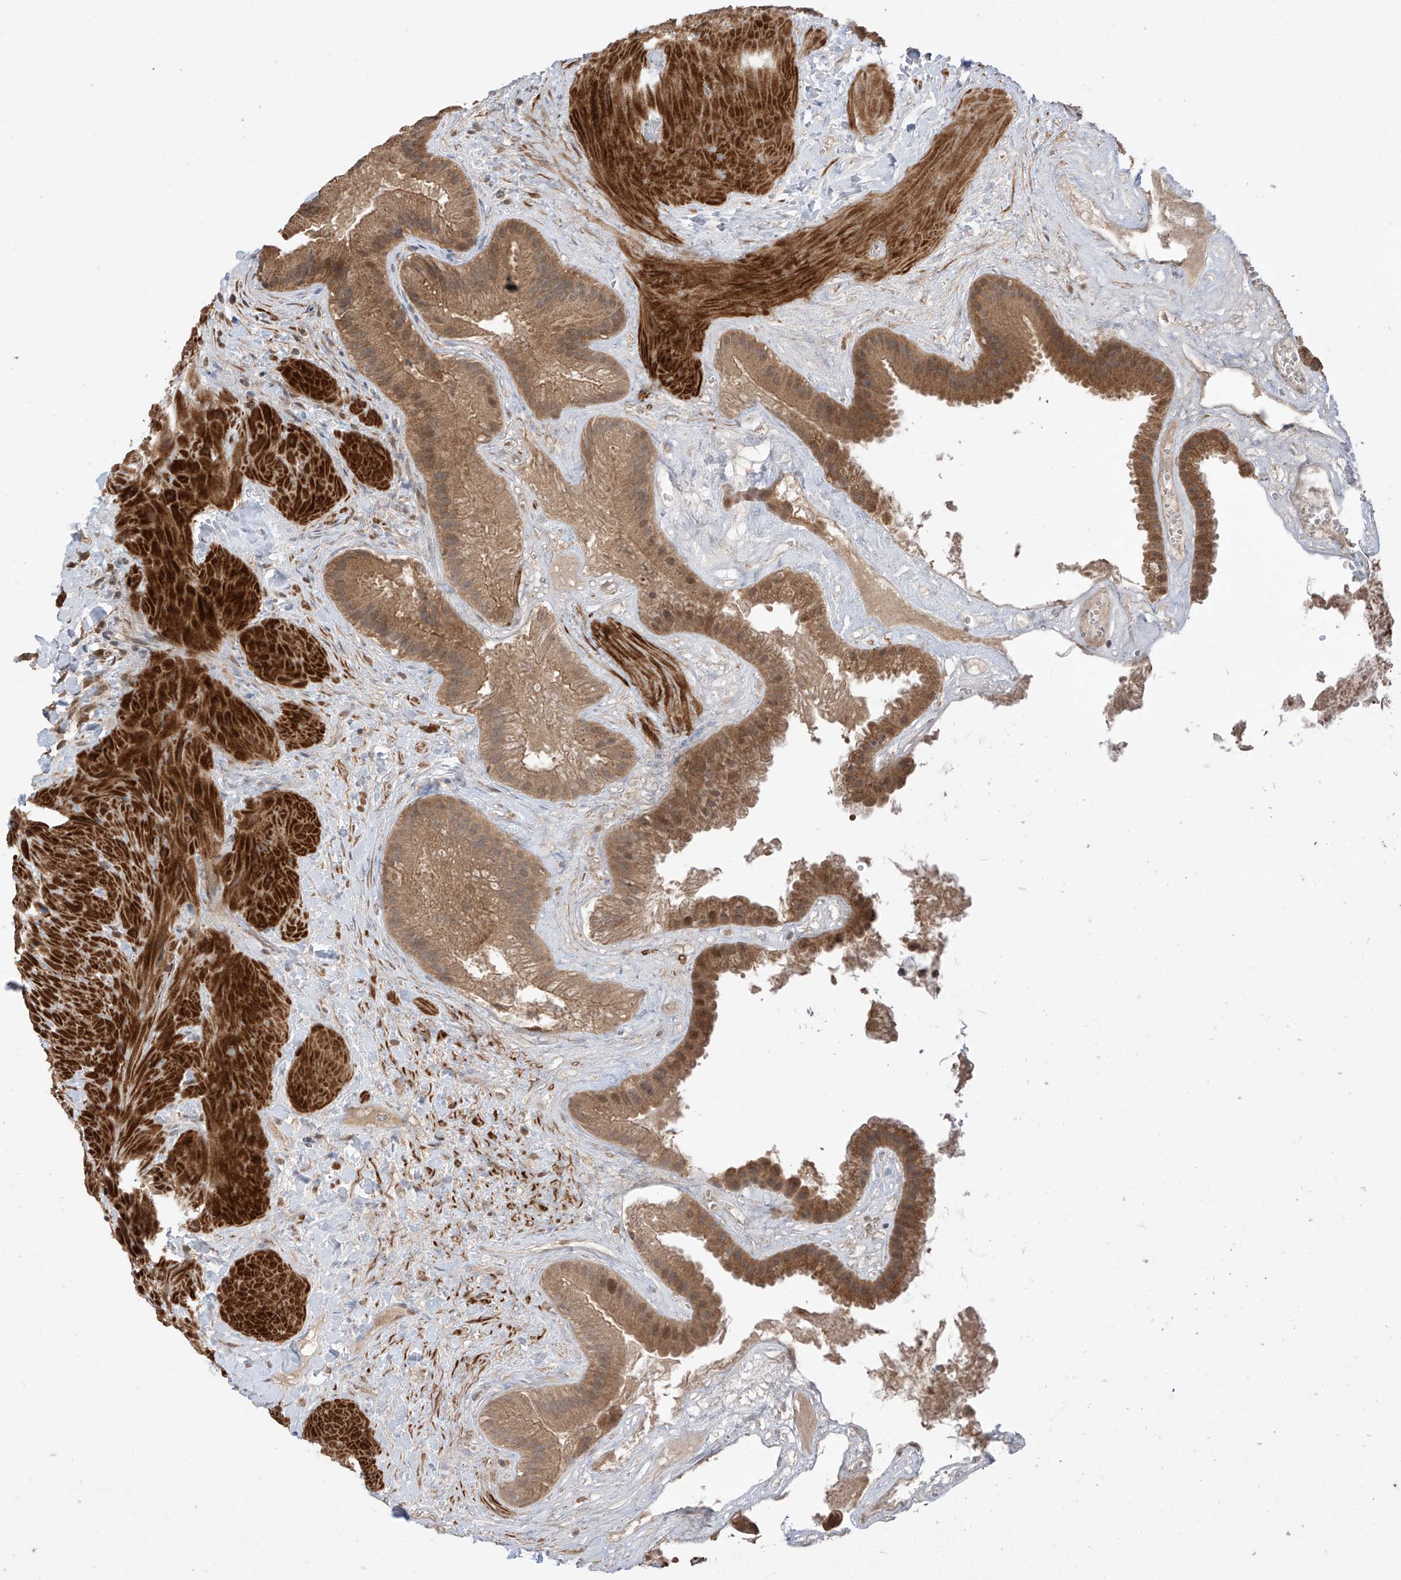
{"staining": {"intensity": "strong", "quantity": ">75%", "location": "cytoplasmic/membranous"}, "tissue": "gallbladder", "cell_type": "Glandular cells", "image_type": "normal", "snomed": [{"axis": "morphology", "description": "Normal tissue, NOS"}, {"axis": "topography", "description": "Gallbladder"}], "caption": "Immunohistochemistry micrograph of benign gallbladder: human gallbladder stained using immunohistochemistry demonstrates high levels of strong protein expression localized specifically in the cytoplasmic/membranous of glandular cells, appearing as a cytoplasmic/membranous brown color.", "gene": "LATS1", "patient": {"sex": "male", "age": 55}}